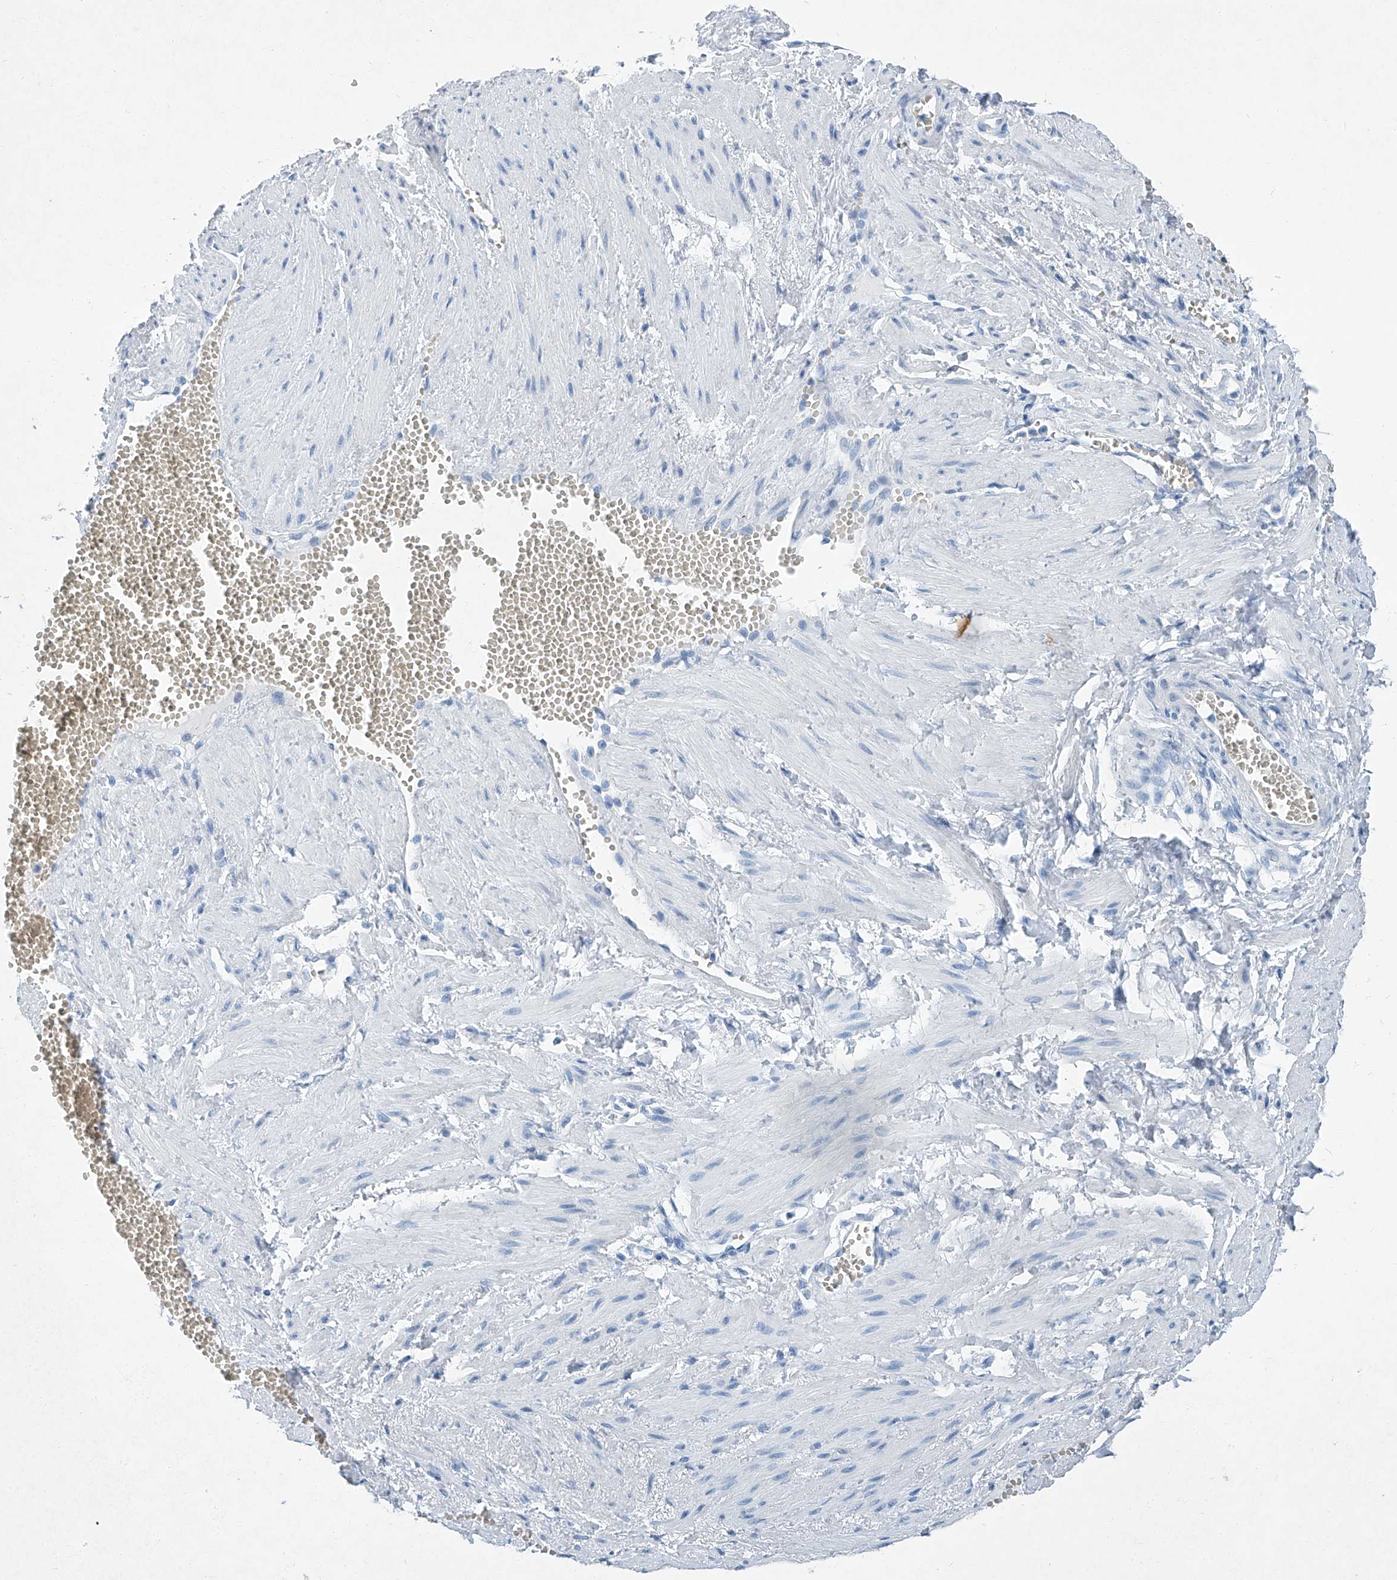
{"staining": {"intensity": "negative", "quantity": "none", "location": "none"}, "tissue": "adipose tissue", "cell_type": "Adipocytes", "image_type": "normal", "snomed": [{"axis": "morphology", "description": "Normal tissue, NOS"}, {"axis": "topography", "description": "Smooth muscle"}, {"axis": "topography", "description": "Peripheral nerve tissue"}], "caption": "A high-resolution image shows immunohistochemistry (IHC) staining of unremarkable adipose tissue, which demonstrates no significant staining in adipocytes.", "gene": "CYP2A7", "patient": {"sex": "female", "age": 39}}